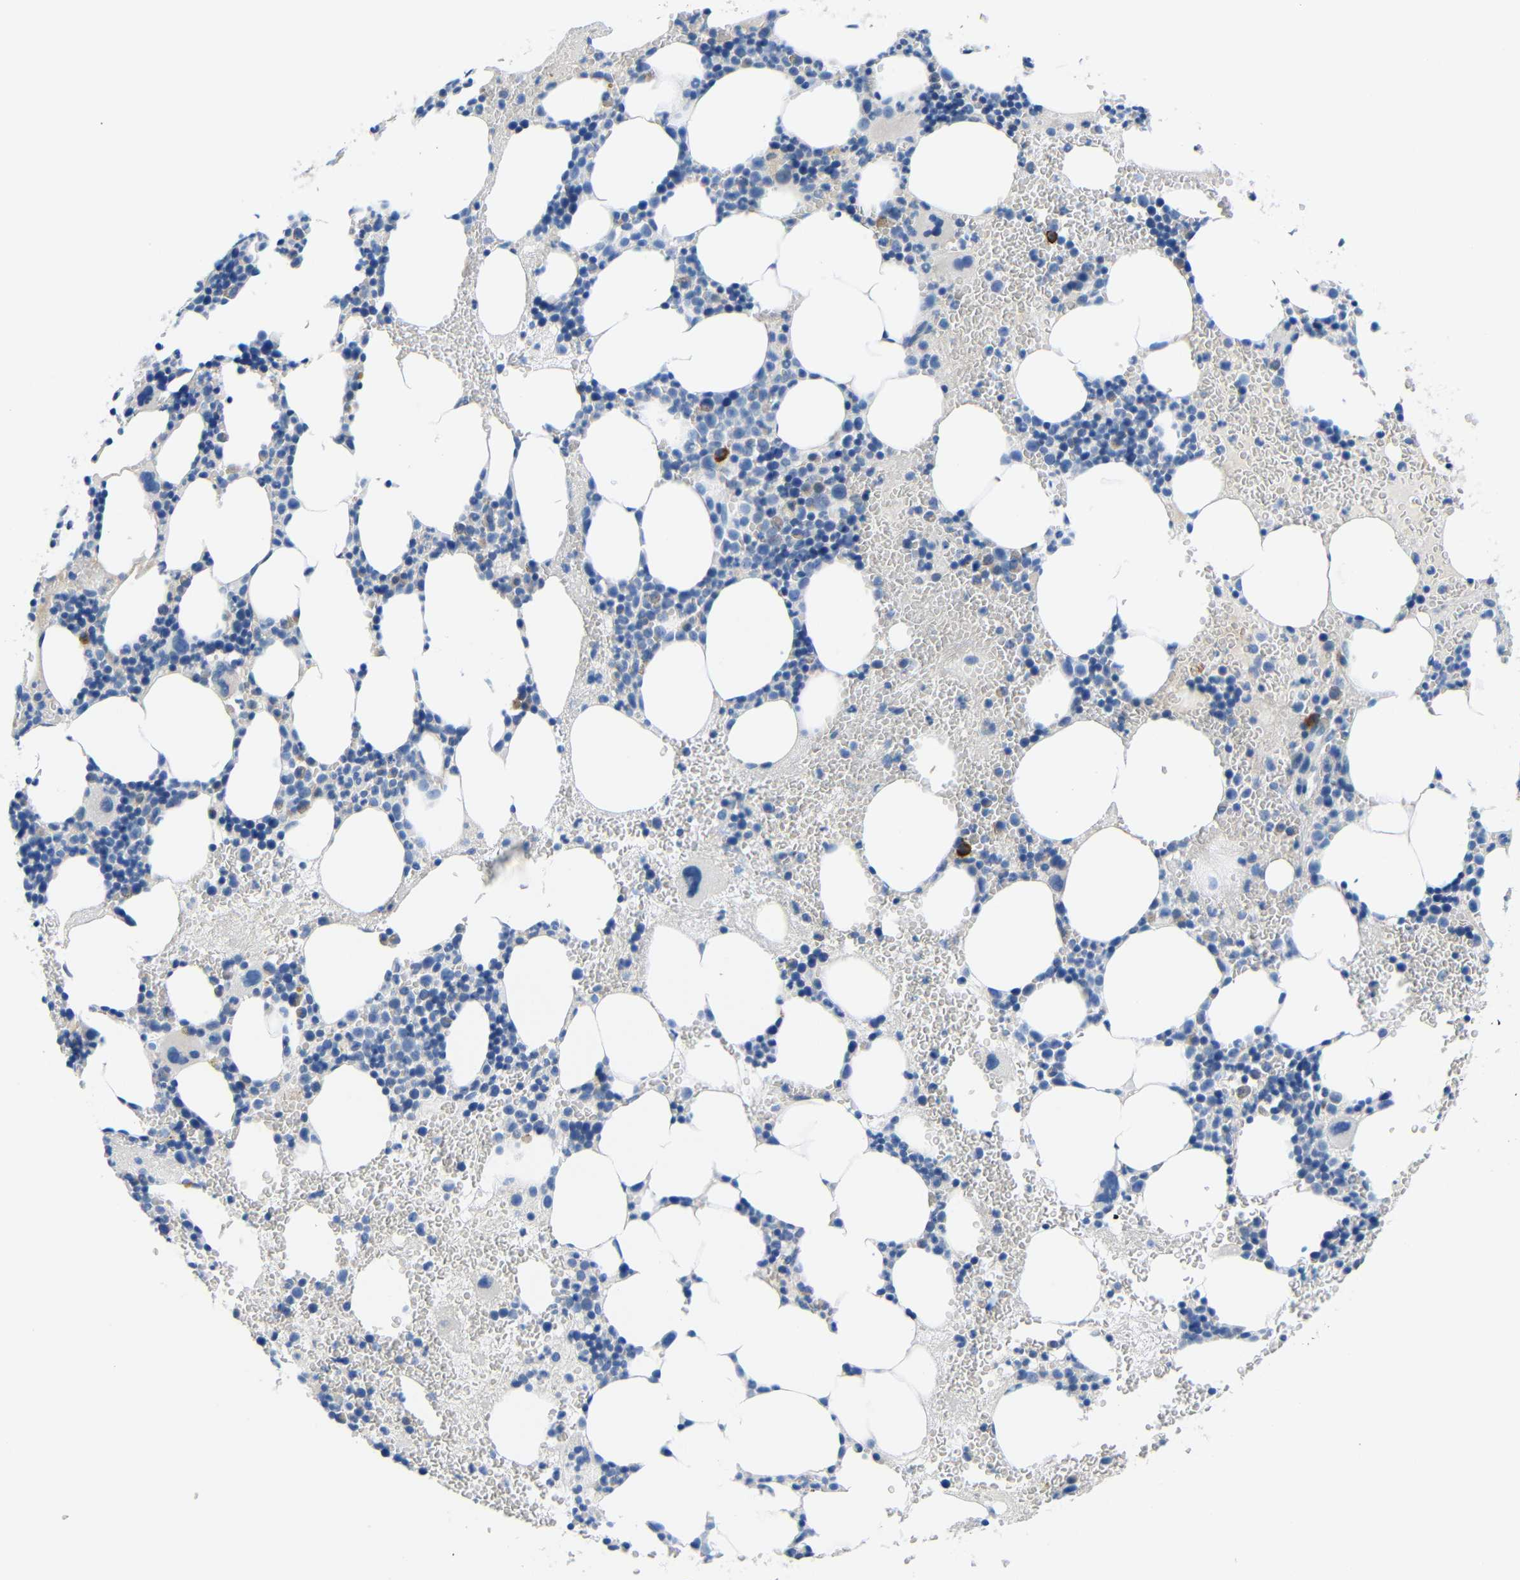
{"staining": {"intensity": "moderate", "quantity": "<25%", "location": "cytoplasmic/membranous"}, "tissue": "bone marrow", "cell_type": "Hematopoietic cells", "image_type": "normal", "snomed": [{"axis": "morphology", "description": "Normal tissue, NOS"}, {"axis": "morphology", "description": "Inflammation, NOS"}, {"axis": "topography", "description": "Bone marrow"}], "caption": "A low amount of moderate cytoplasmic/membranous expression is appreciated in about <25% of hematopoietic cells in normal bone marrow.", "gene": "NEGR1", "patient": {"sex": "female", "age": 76}}